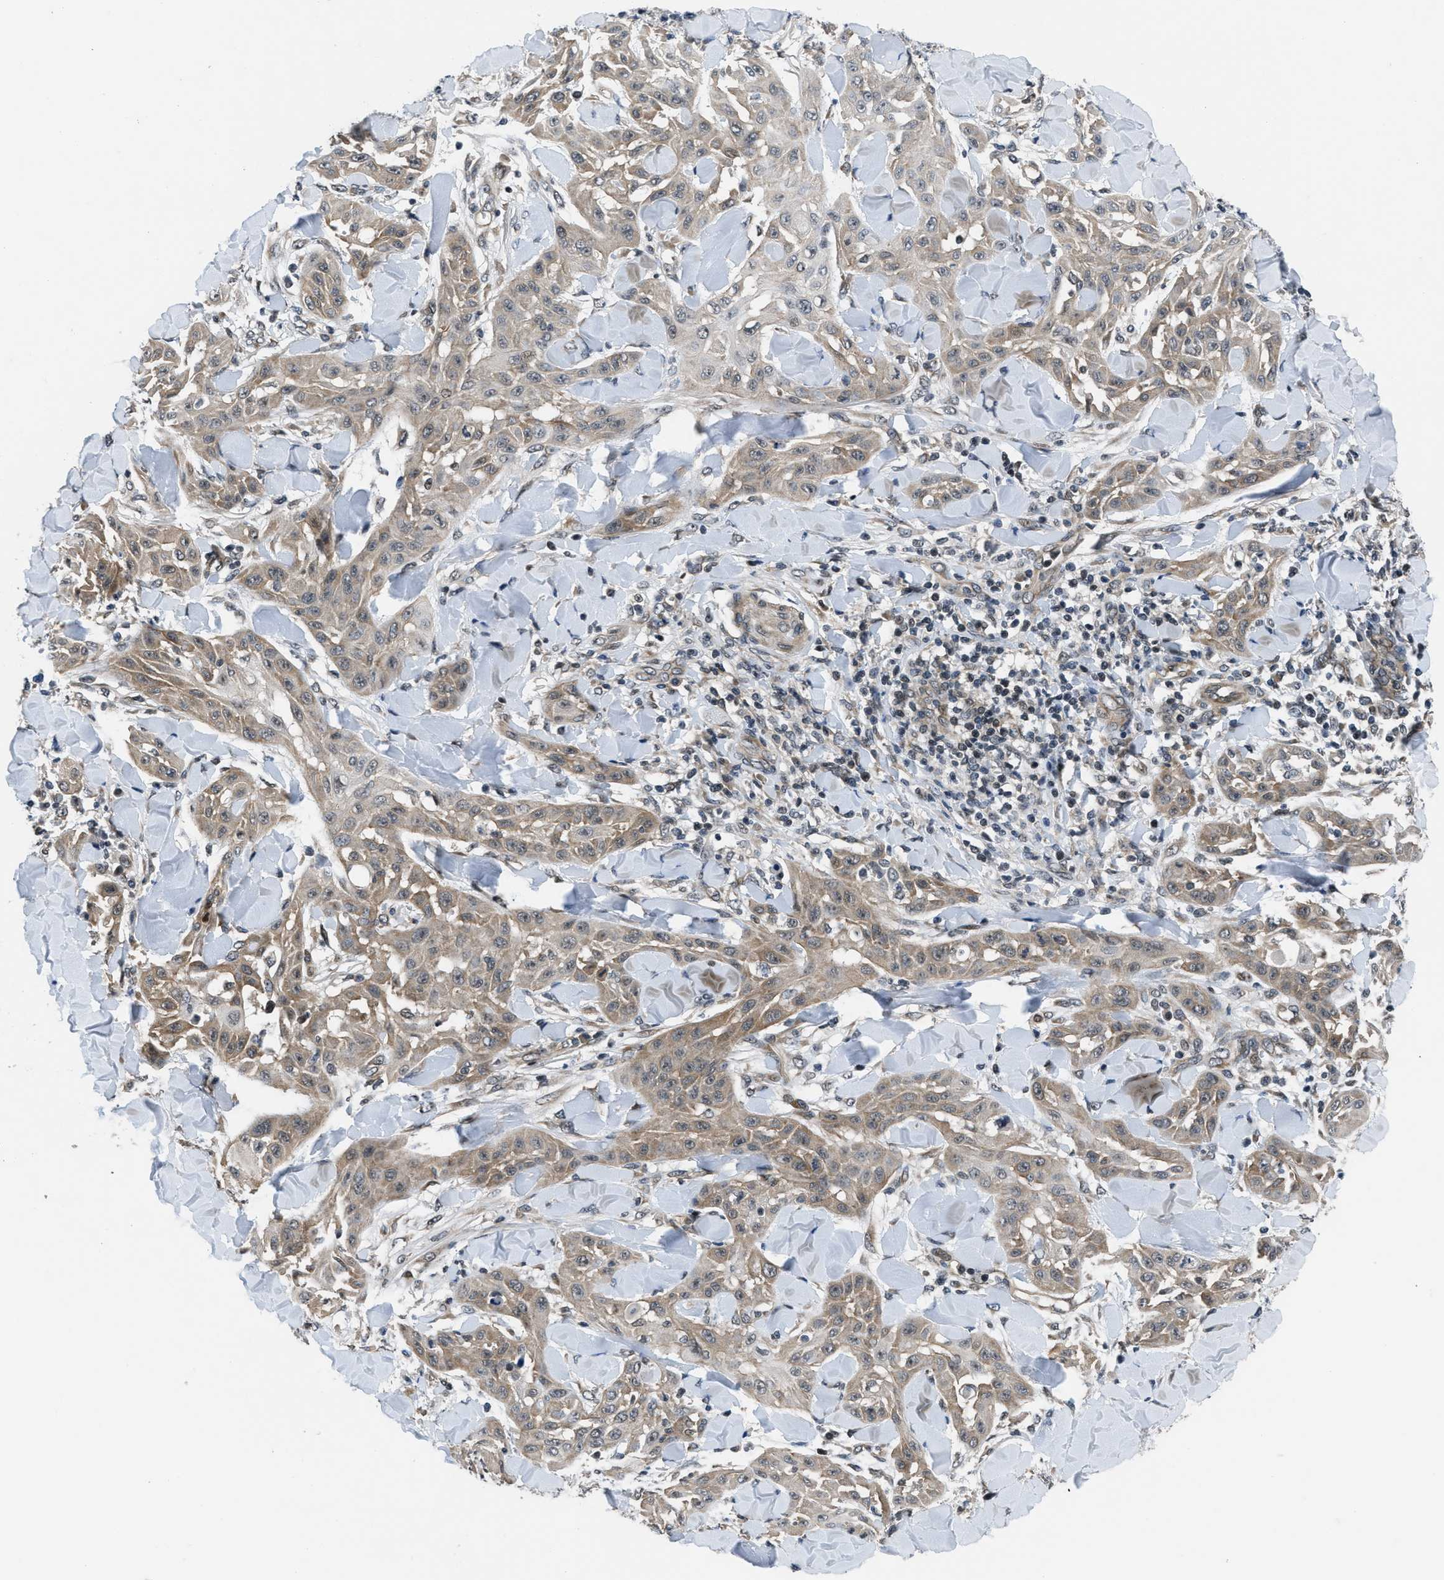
{"staining": {"intensity": "moderate", "quantity": ">75%", "location": "cytoplasmic/membranous"}, "tissue": "skin cancer", "cell_type": "Tumor cells", "image_type": "cancer", "snomed": [{"axis": "morphology", "description": "Squamous cell carcinoma, NOS"}, {"axis": "topography", "description": "Skin"}], "caption": "The photomicrograph demonstrates staining of skin cancer, revealing moderate cytoplasmic/membranous protein expression (brown color) within tumor cells.", "gene": "SETD5", "patient": {"sex": "male", "age": 24}}